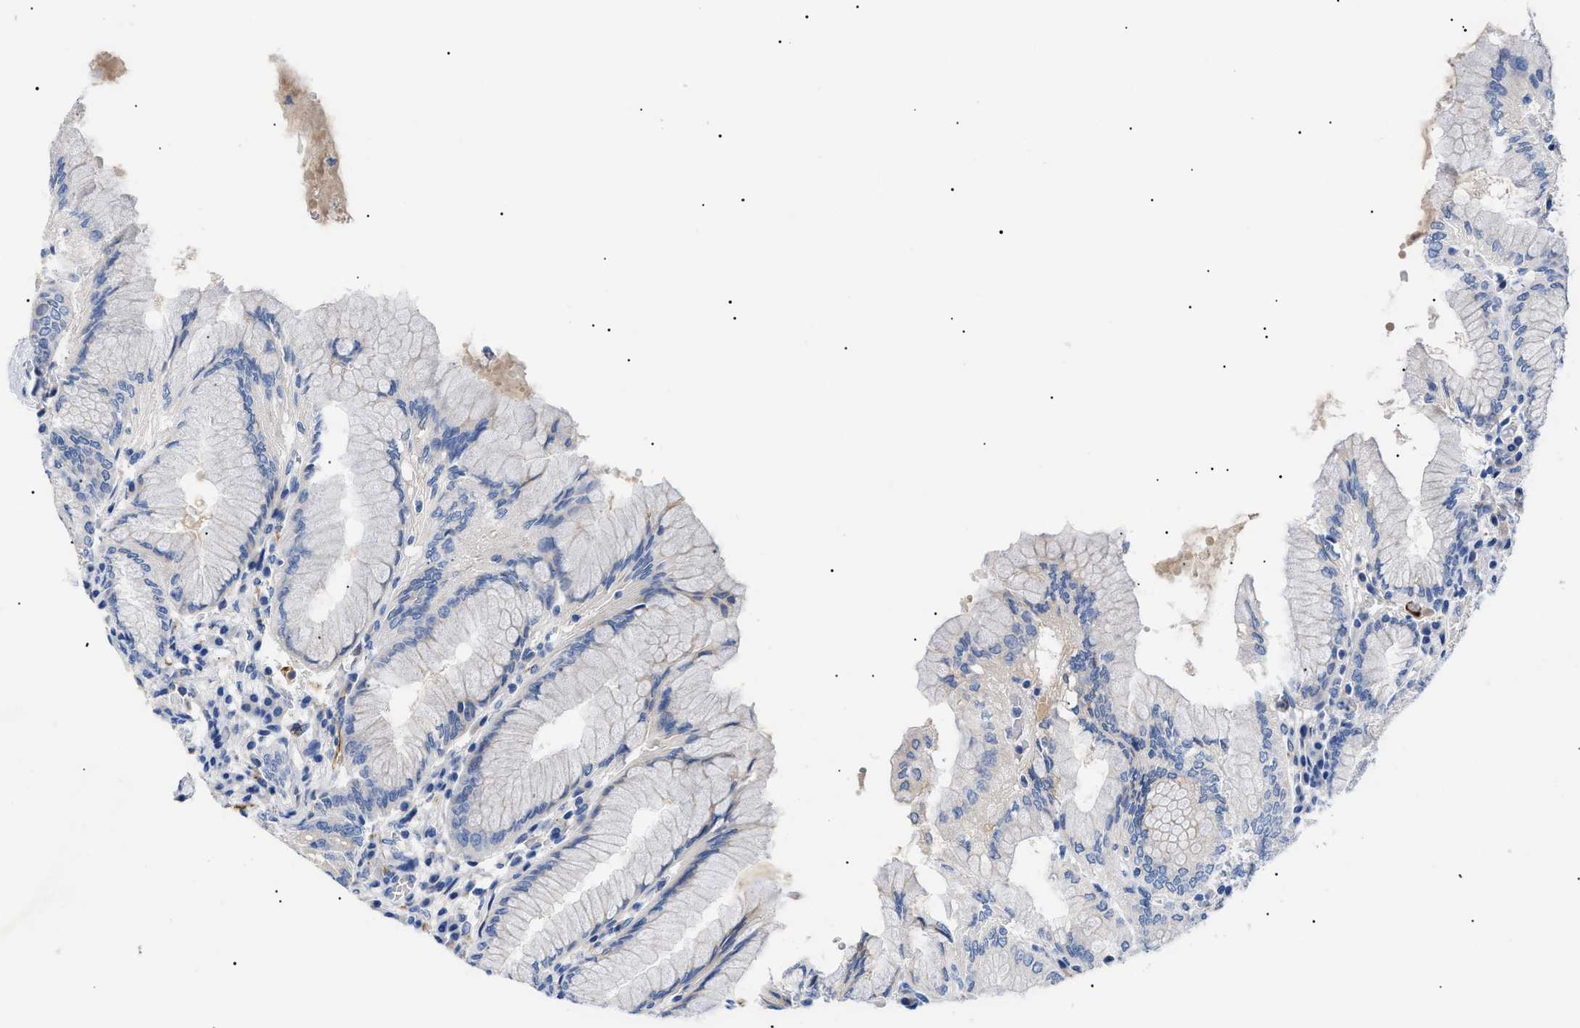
{"staining": {"intensity": "negative", "quantity": "none", "location": "none"}, "tissue": "stomach", "cell_type": "Glandular cells", "image_type": "normal", "snomed": [{"axis": "morphology", "description": "Normal tissue, NOS"}, {"axis": "topography", "description": "Stomach"}, {"axis": "topography", "description": "Stomach, lower"}], "caption": "Immunohistochemistry micrograph of unremarkable human stomach stained for a protein (brown), which shows no staining in glandular cells. Brightfield microscopy of IHC stained with DAB (brown) and hematoxylin (blue), captured at high magnification.", "gene": "ACKR1", "patient": {"sex": "female", "age": 56}}